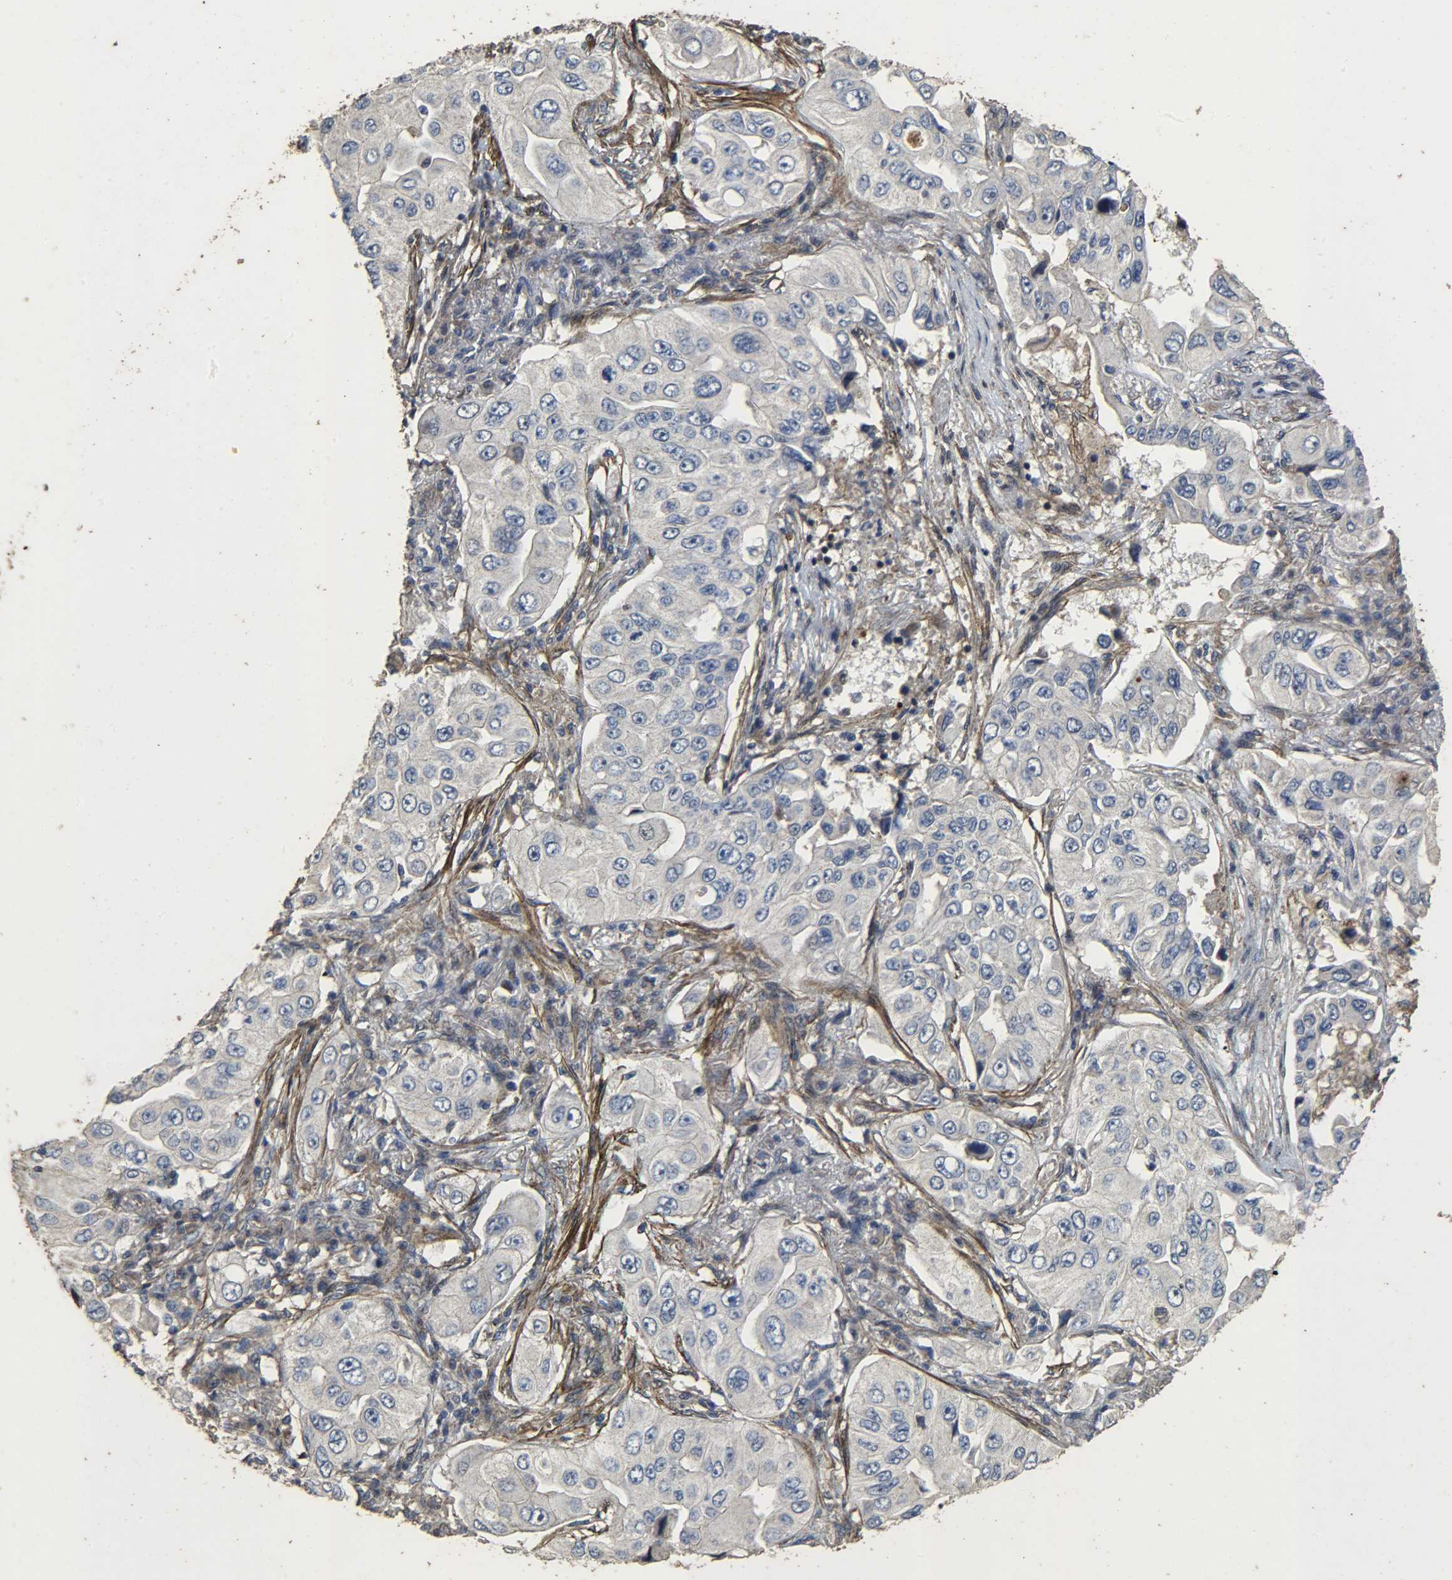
{"staining": {"intensity": "negative", "quantity": "none", "location": "none"}, "tissue": "lung cancer", "cell_type": "Tumor cells", "image_type": "cancer", "snomed": [{"axis": "morphology", "description": "Adenocarcinoma, NOS"}, {"axis": "topography", "description": "Lung"}], "caption": "Tumor cells are negative for brown protein staining in lung adenocarcinoma.", "gene": "TPM4", "patient": {"sex": "male", "age": 84}}